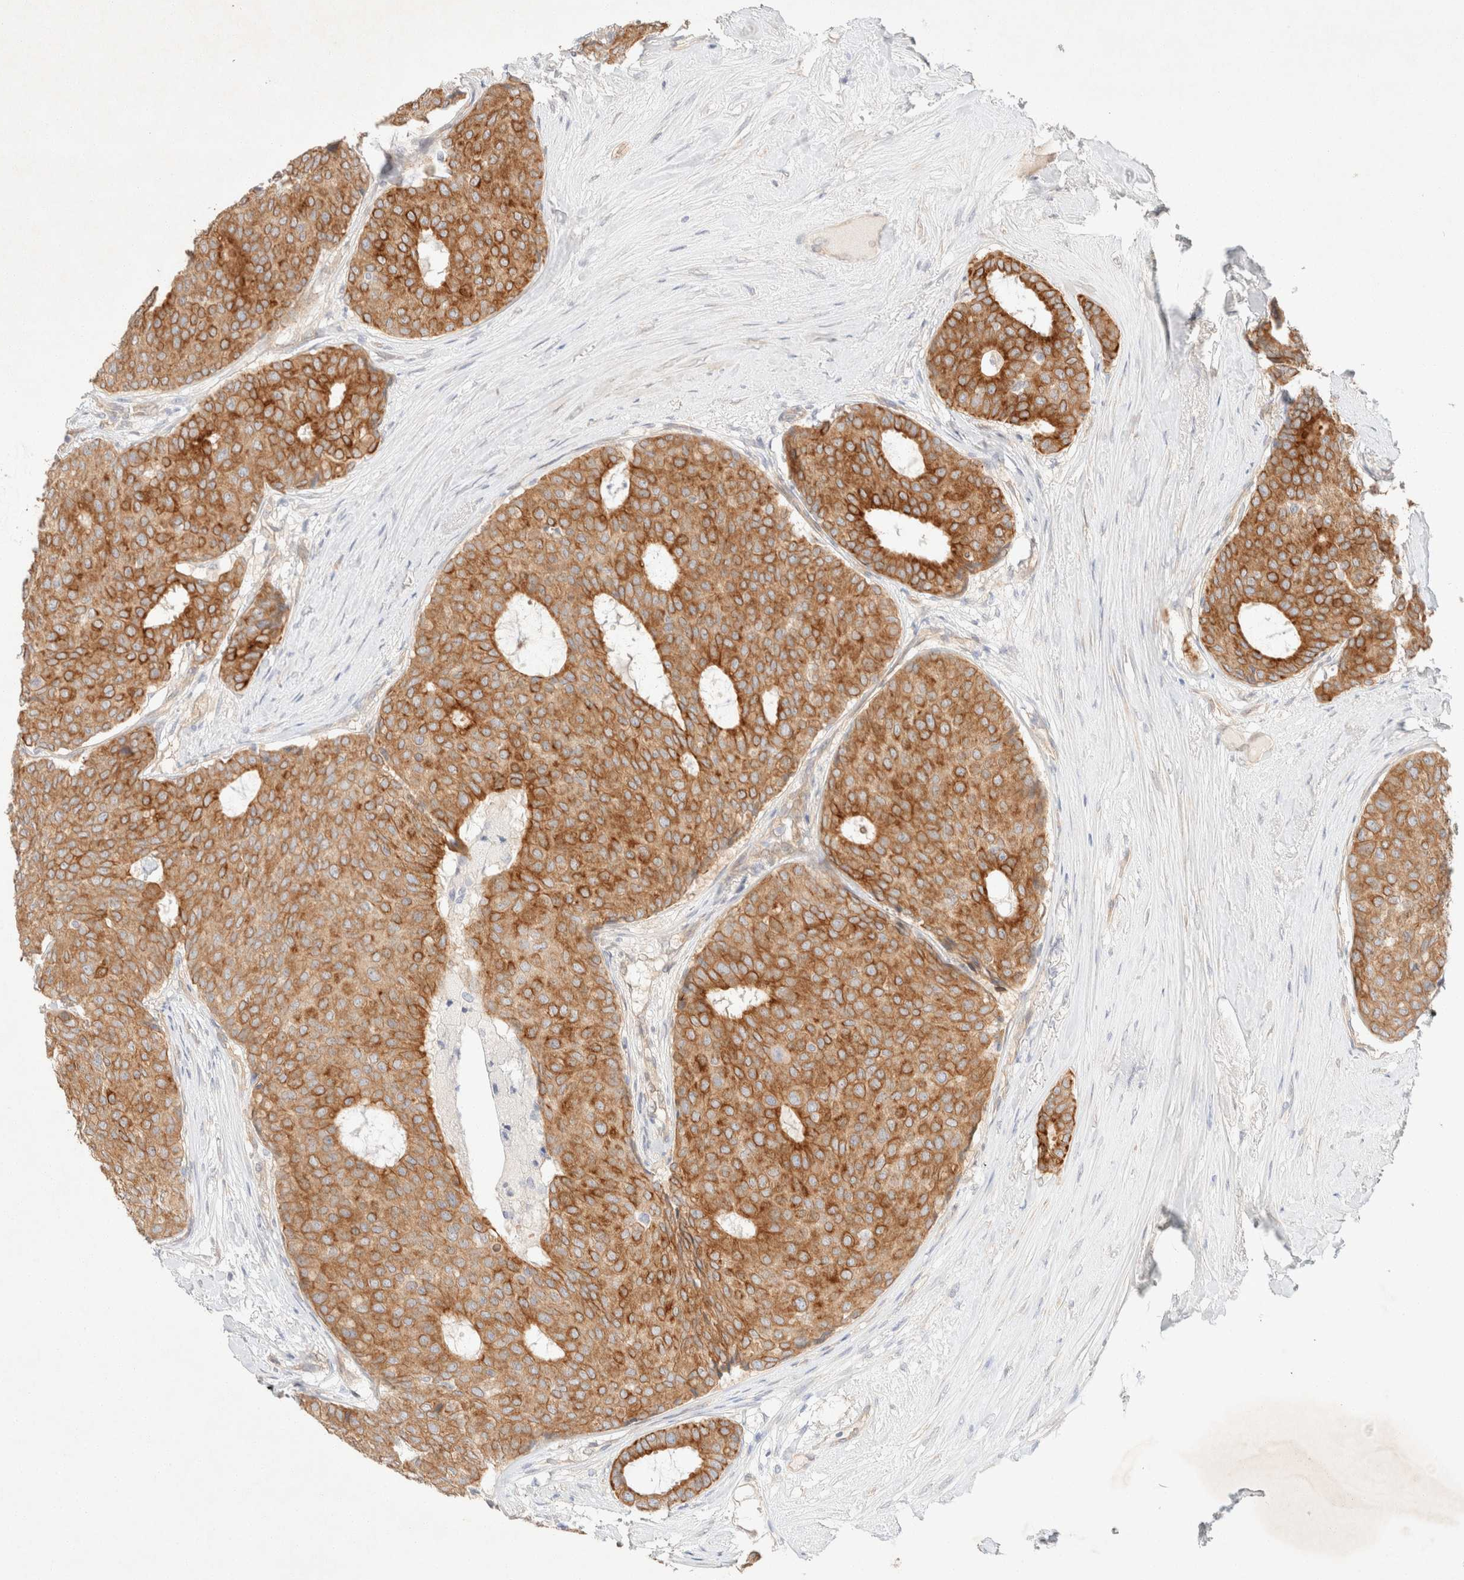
{"staining": {"intensity": "strong", "quantity": ">75%", "location": "cytoplasmic/membranous"}, "tissue": "breast cancer", "cell_type": "Tumor cells", "image_type": "cancer", "snomed": [{"axis": "morphology", "description": "Duct carcinoma"}, {"axis": "topography", "description": "Breast"}], "caption": "Immunohistochemical staining of breast cancer displays high levels of strong cytoplasmic/membranous expression in approximately >75% of tumor cells.", "gene": "CSNK1E", "patient": {"sex": "female", "age": 75}}